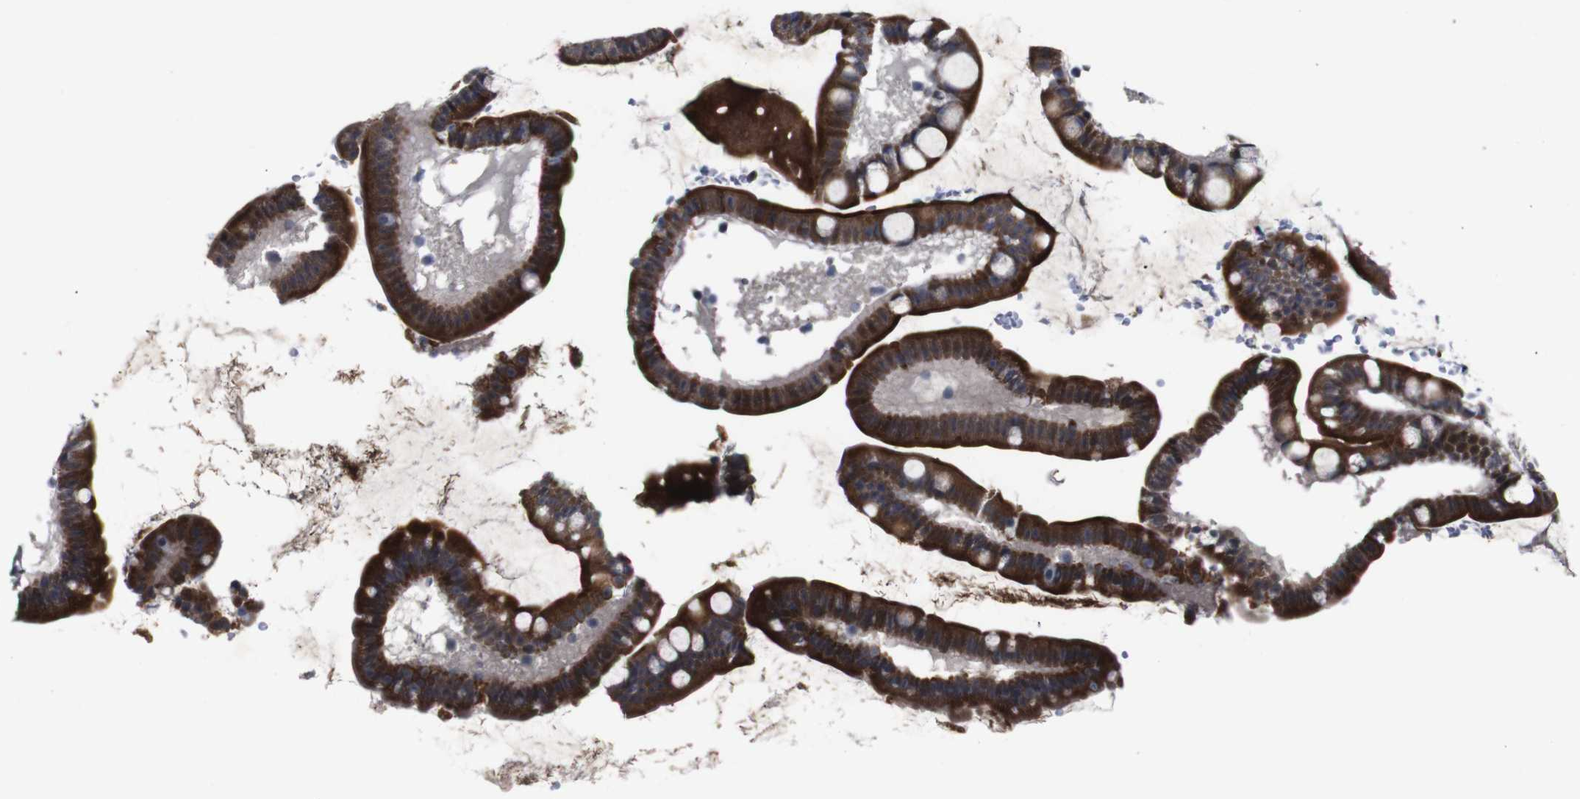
{"staining": {"intensity": "strong", "quantity": ">75%", "location": "cytoplasmic/membranous"}, "tissue": "small intestine", "cell_type": "Glandular cells", "image_type": "normal", "snomed": [{"axis": "morphology", "description": "Normal tissue, NOS"}, {"axis": "topography", "description": "Small intestine"}], "caption": "Strong cytoplasmic/membranous protein expression is appreciated in about >75% of glandular cells in small intestine.", "gene": "ATP7B", "patient": {"sex": "female", "age": 84}}